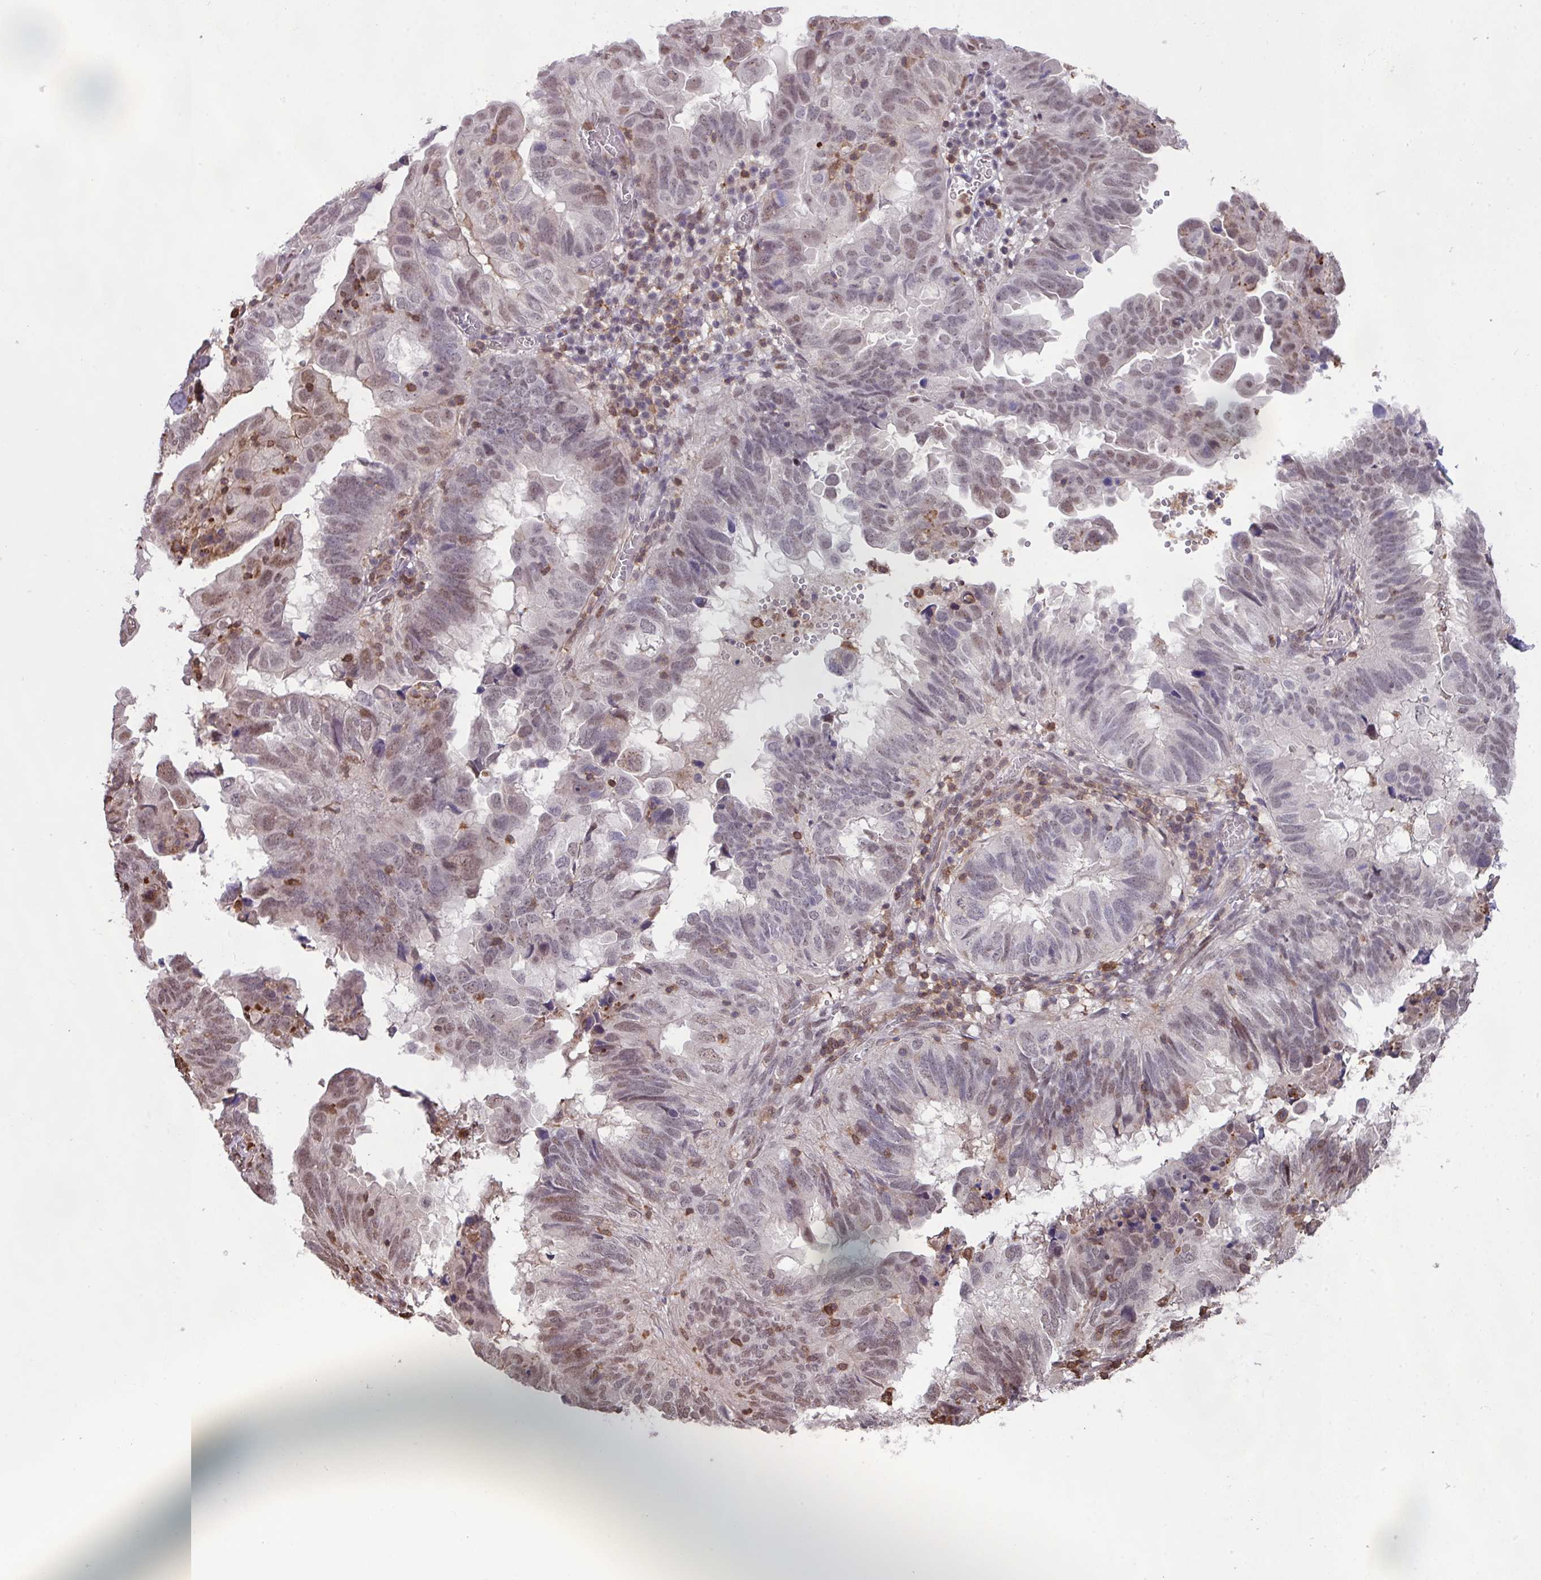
{"staining": {"intensity": "weak", "quantity": "<25%", "location": "nuclear"}, "tissue": "endometrial cancer", "cell_type": "Tumor cells", "image_type": "cancer", "snomed": [{"axis": "morphology", "description": "Adenocarcinoma, NOS"}, {"axis": "topography", "description": "Uterus"}], "caption": "IHC of endometrial adenocarcinoma shows no expression in tumor cells.", "gene": "GON7", "patient": {"sex": "female", "age": 77}}